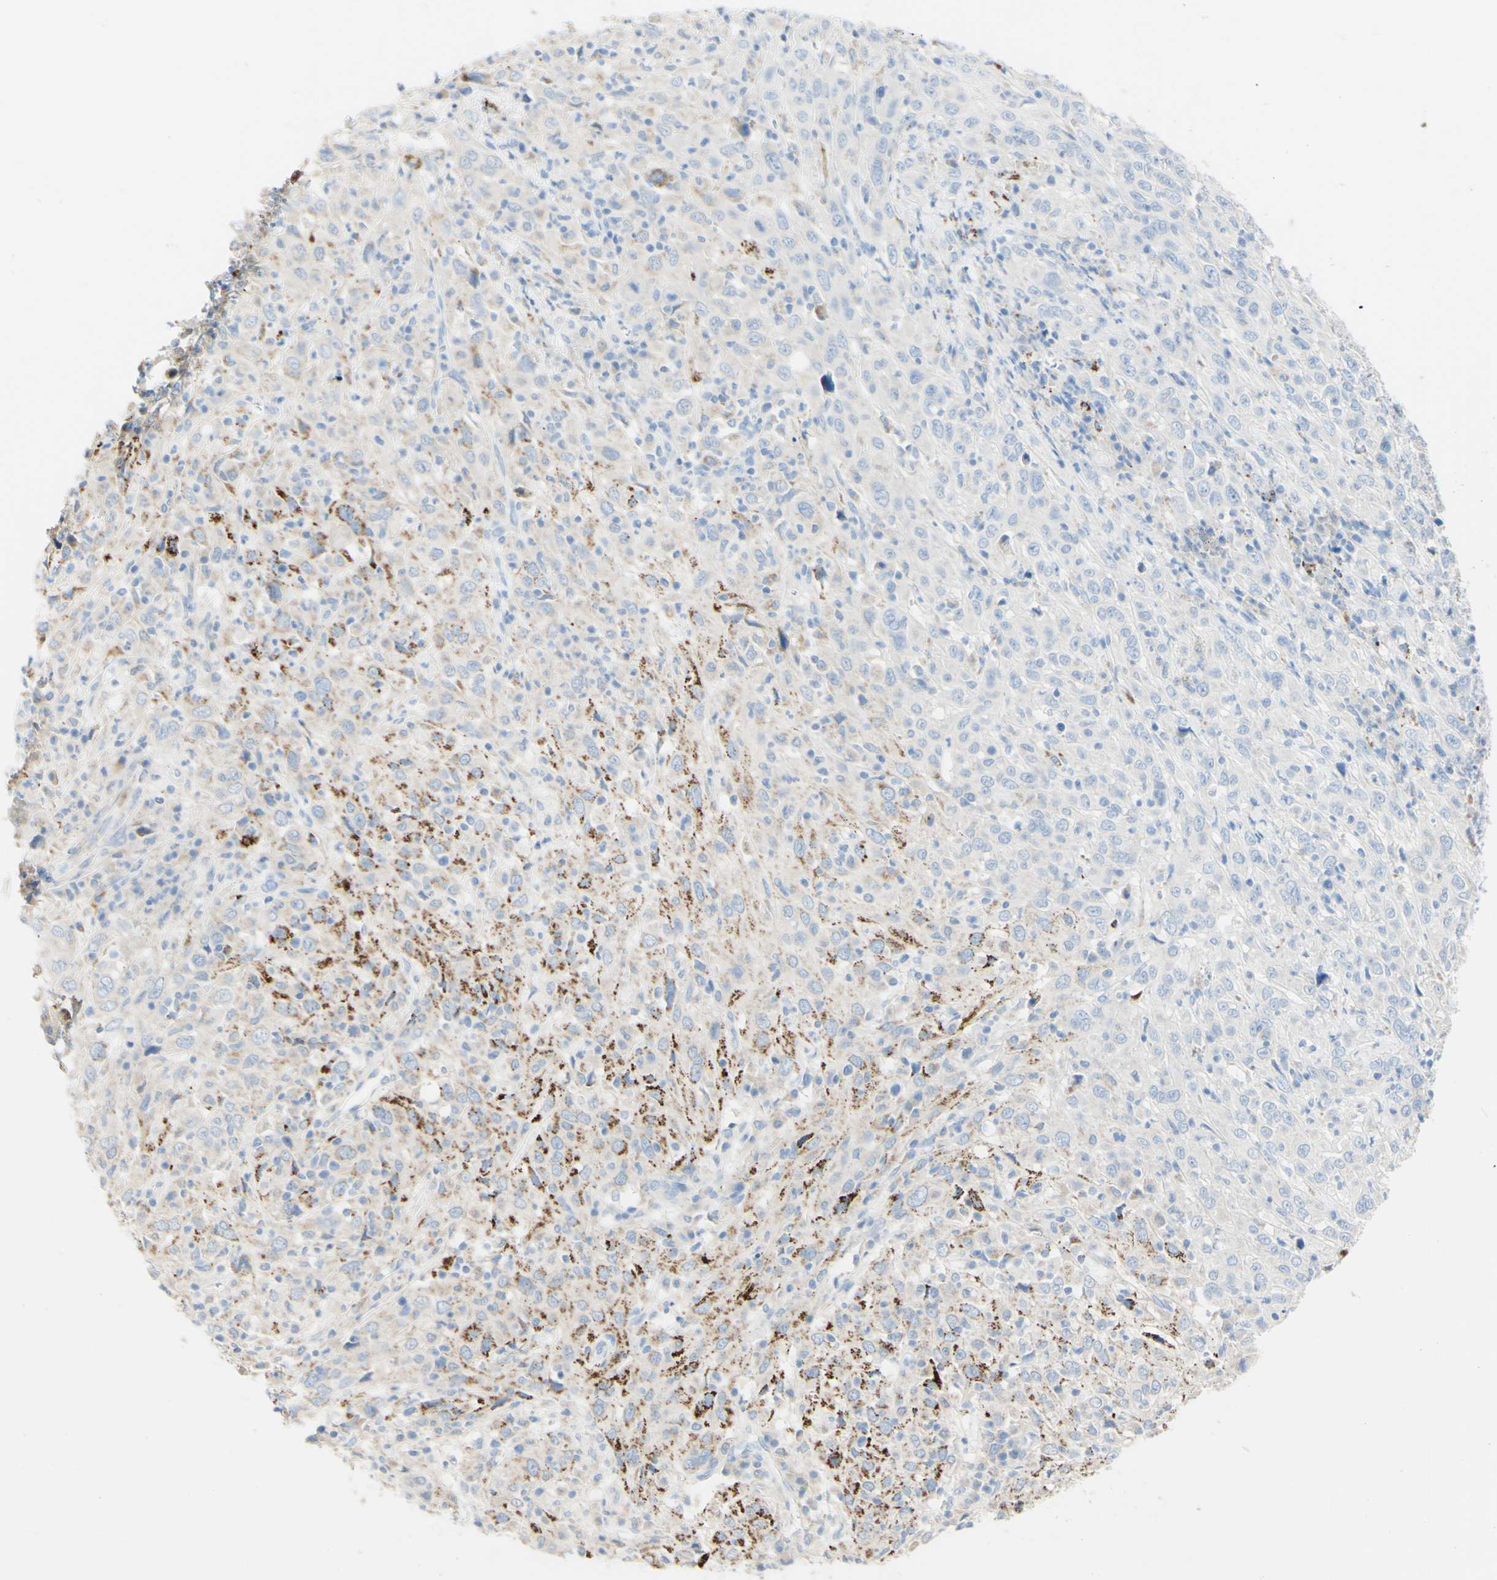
{"staining": {"intensity": "strong", "quantity": "<25%", "location": "cytoplasmic/membranous"}, "tissue": "cervical cancer", "cell_type": "Tumor cells", "image_type": "cancer", "snomed": [{"axis": "morphology", "description": "Squamous cell carcinoma, NOS"}, {"axis": "topography", "description": "Cervix"}], "caption": "Cervical squamous cell carcinoma stained with DAB (3,3'-diaminobenzidine) immunohistochemistry demonstrates medium levels of strong cytoplasmic/membranous staining in approximately <25% of tumor cells.", "gene": "FGF4", "patient": {"sex": "female", "age": 46}}